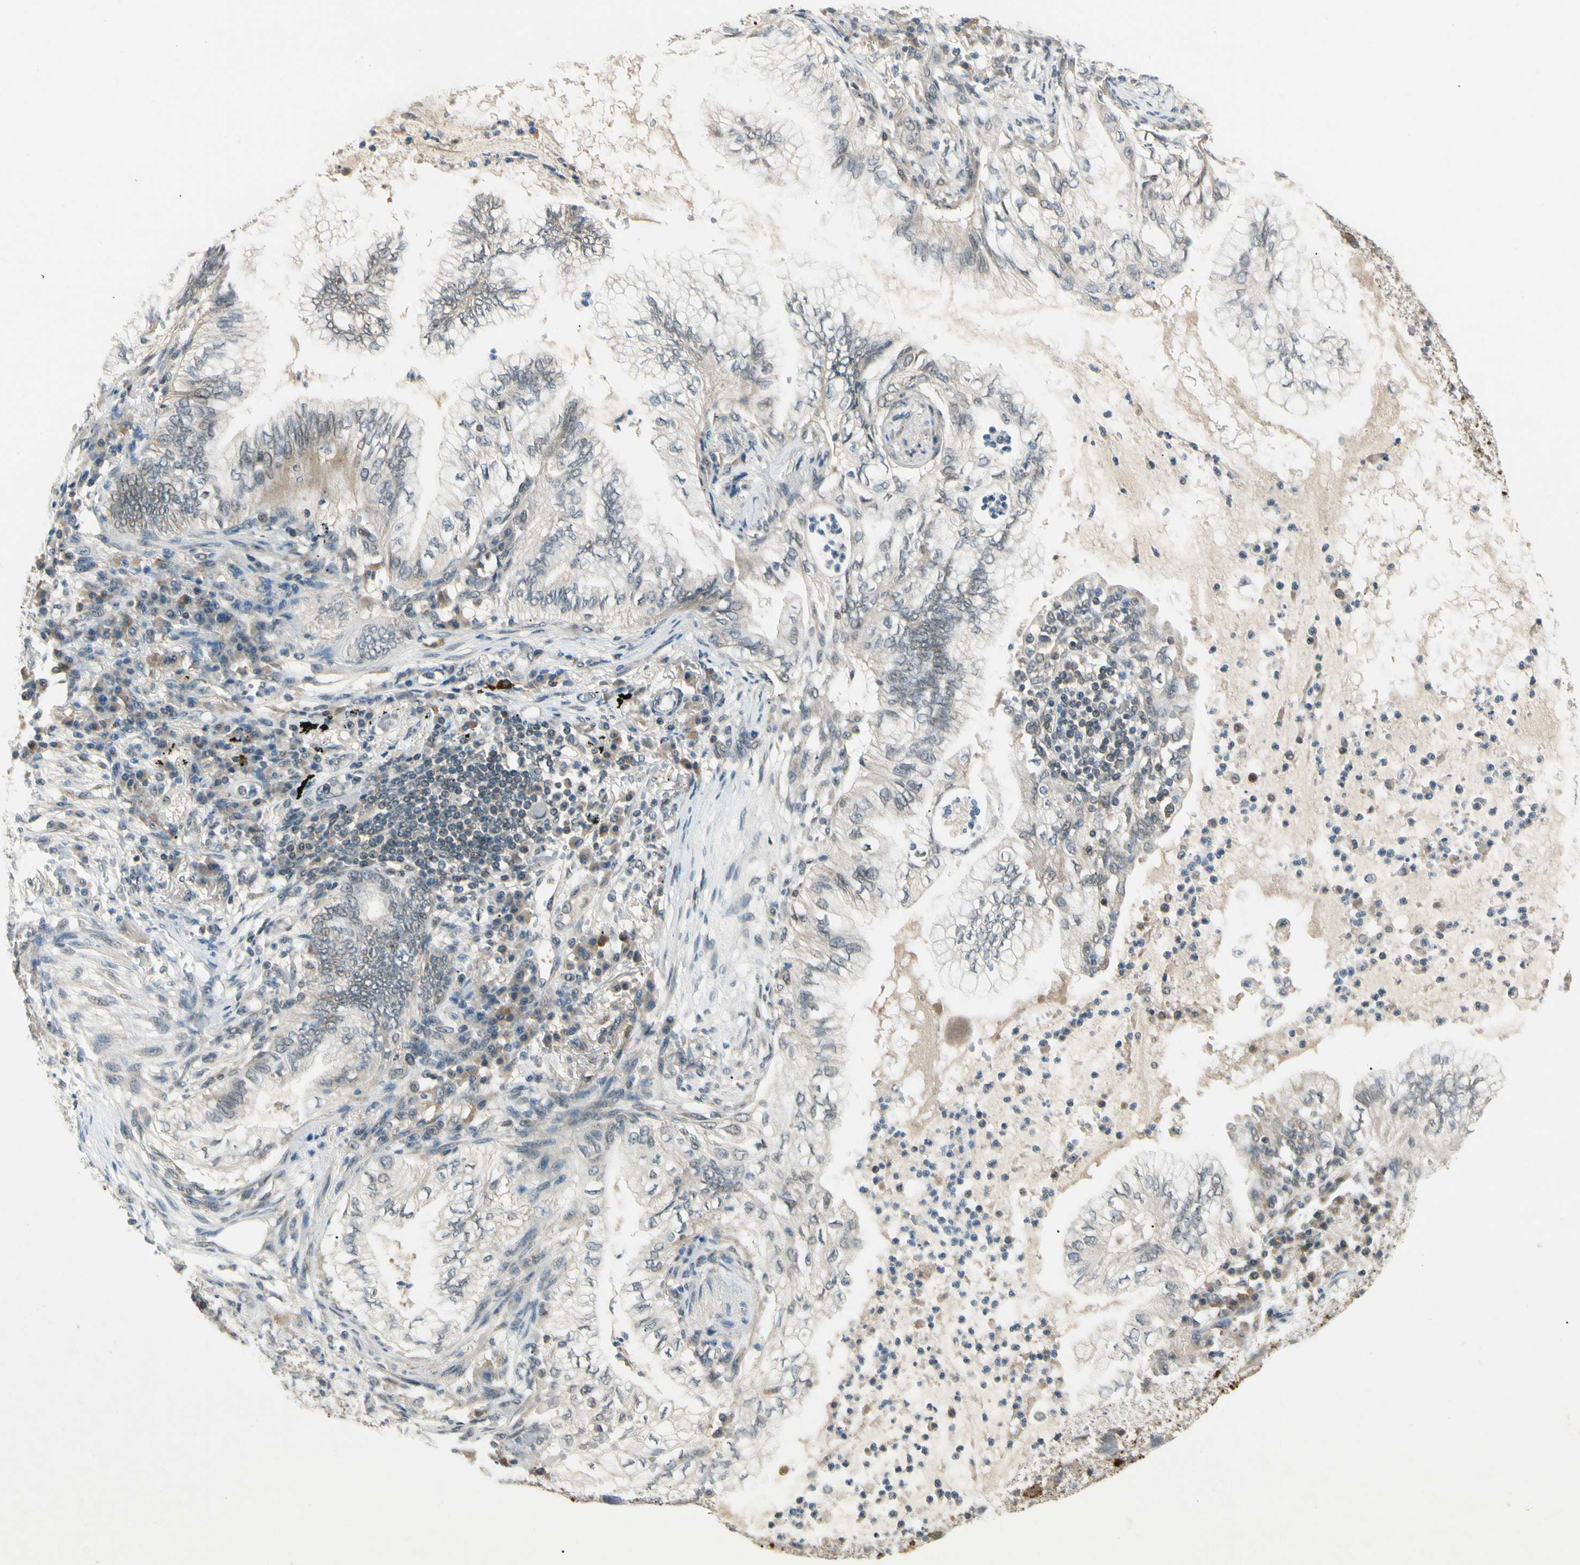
{"staining": {"intensity": "weak", "quantity": "<25%", "location": "cytoplasmic/membranous"}, "tissue": "lung cancer", "cell_type": "Tumor cells", "image_type": "cancer", "snomed": [{"axis": "morphology", "description": "Normal tissue, NOS"}, {"axis": "morphology", "description": "Adenocarcinoma, NOS"}, {"axis": "topography", "description": "Bronchus"}, {"axis": "topography", "description": "Lung"}], "caption": "Immunohistochemistry (IHC) image of neoplastic tissue: adenocarcinoma (lung) stained with DAB demonstrates no significant protein positivity in tumor cells.", "gene": "ZSCAN12", "patient": {"sex": "female", "age": 70}}